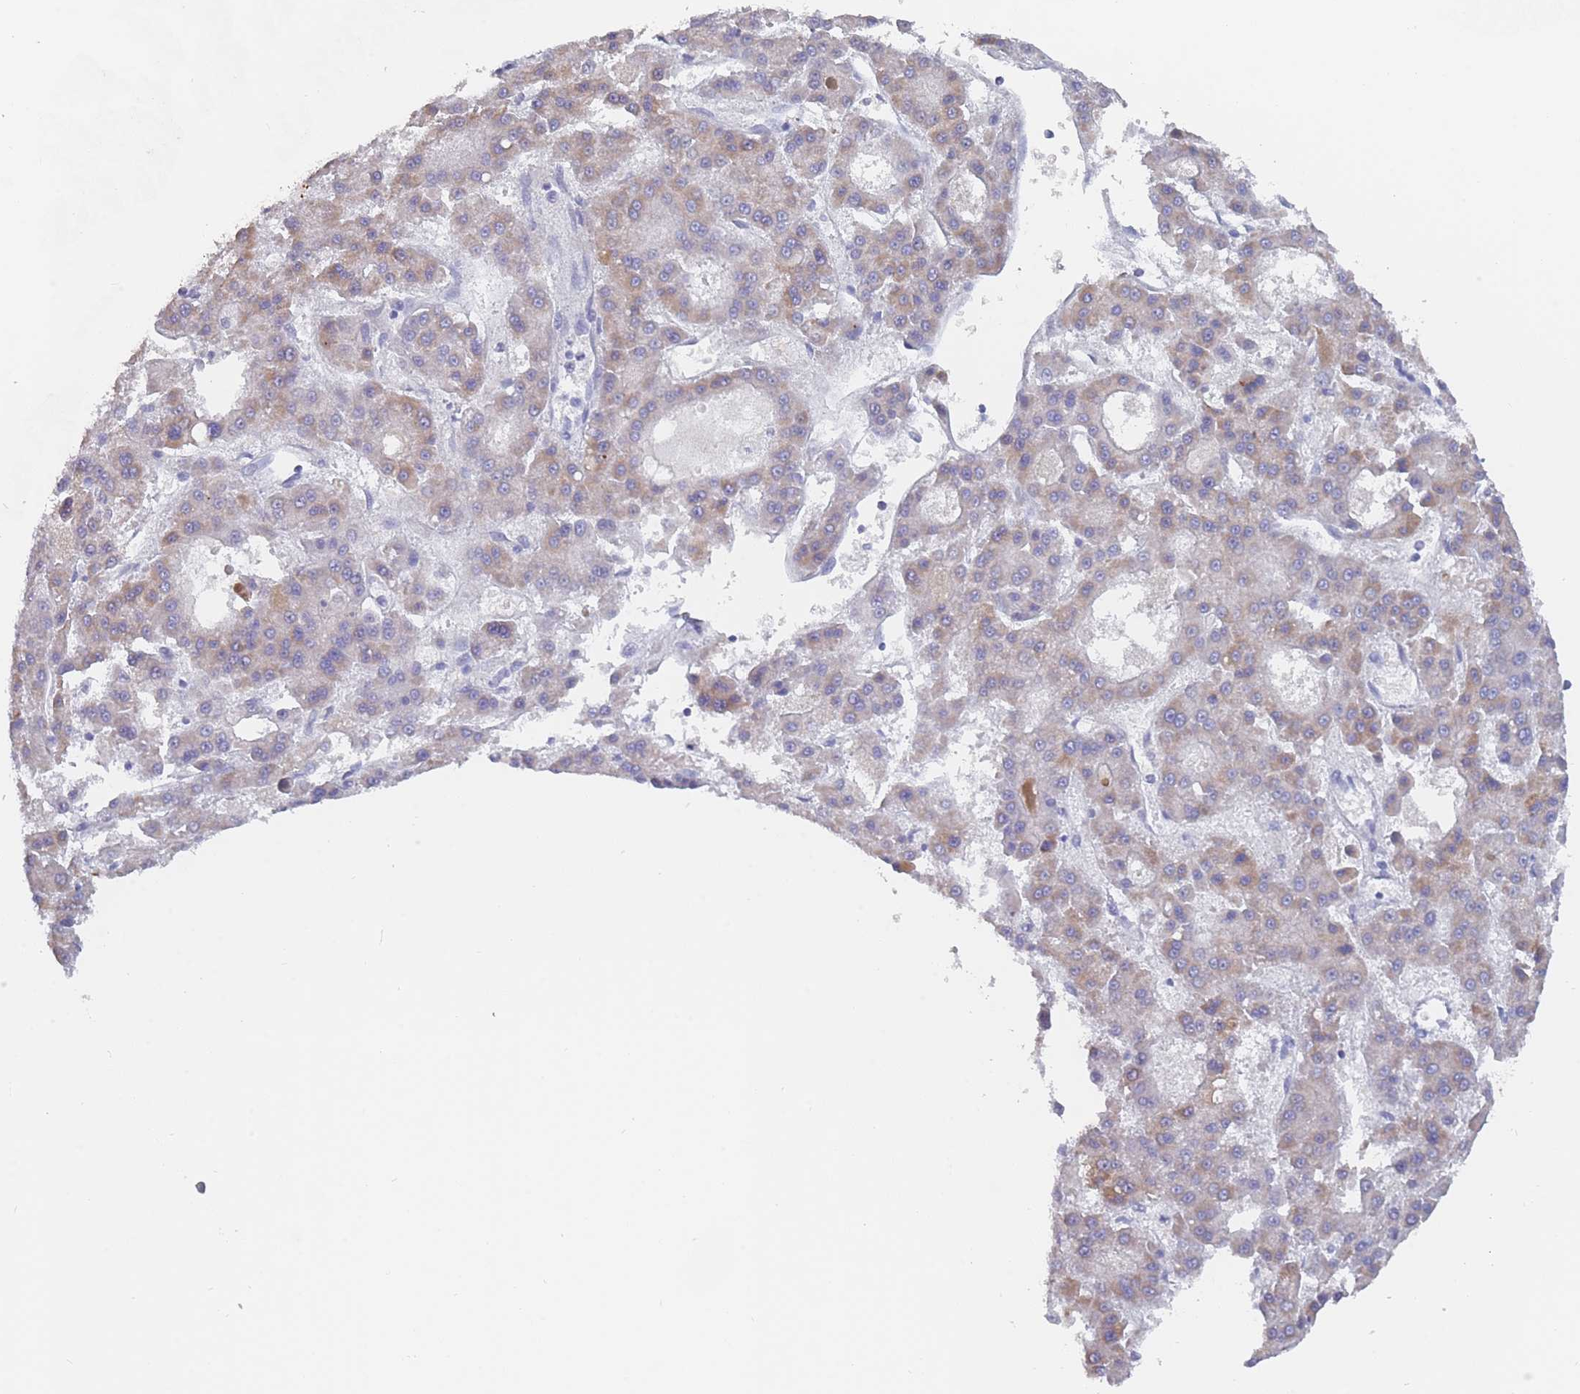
{"staining": {"intensity": "weak", "quantity": "25%-75%", "location": "cytoplasmic/membranous"}, "tissue": "liver cancer", "cell_type": "Tumor cells", "image_type": "cancer", "snomed": [{"axis": "morphology", "description": "Carcinoma, Hepatocellular, NOS"}, {"axis": "topography", "description": "Liver"}], "caption": "IHC image of liver cancer (hepatocellular carcinoma) stained for a protein (brown), which reveals low levels of weak cytoplasmic/membranous positivity in about 25%-75% of tumor cells.", "gene": "ST8SIA5", "patient": {"sex": "male", "age": 70}}